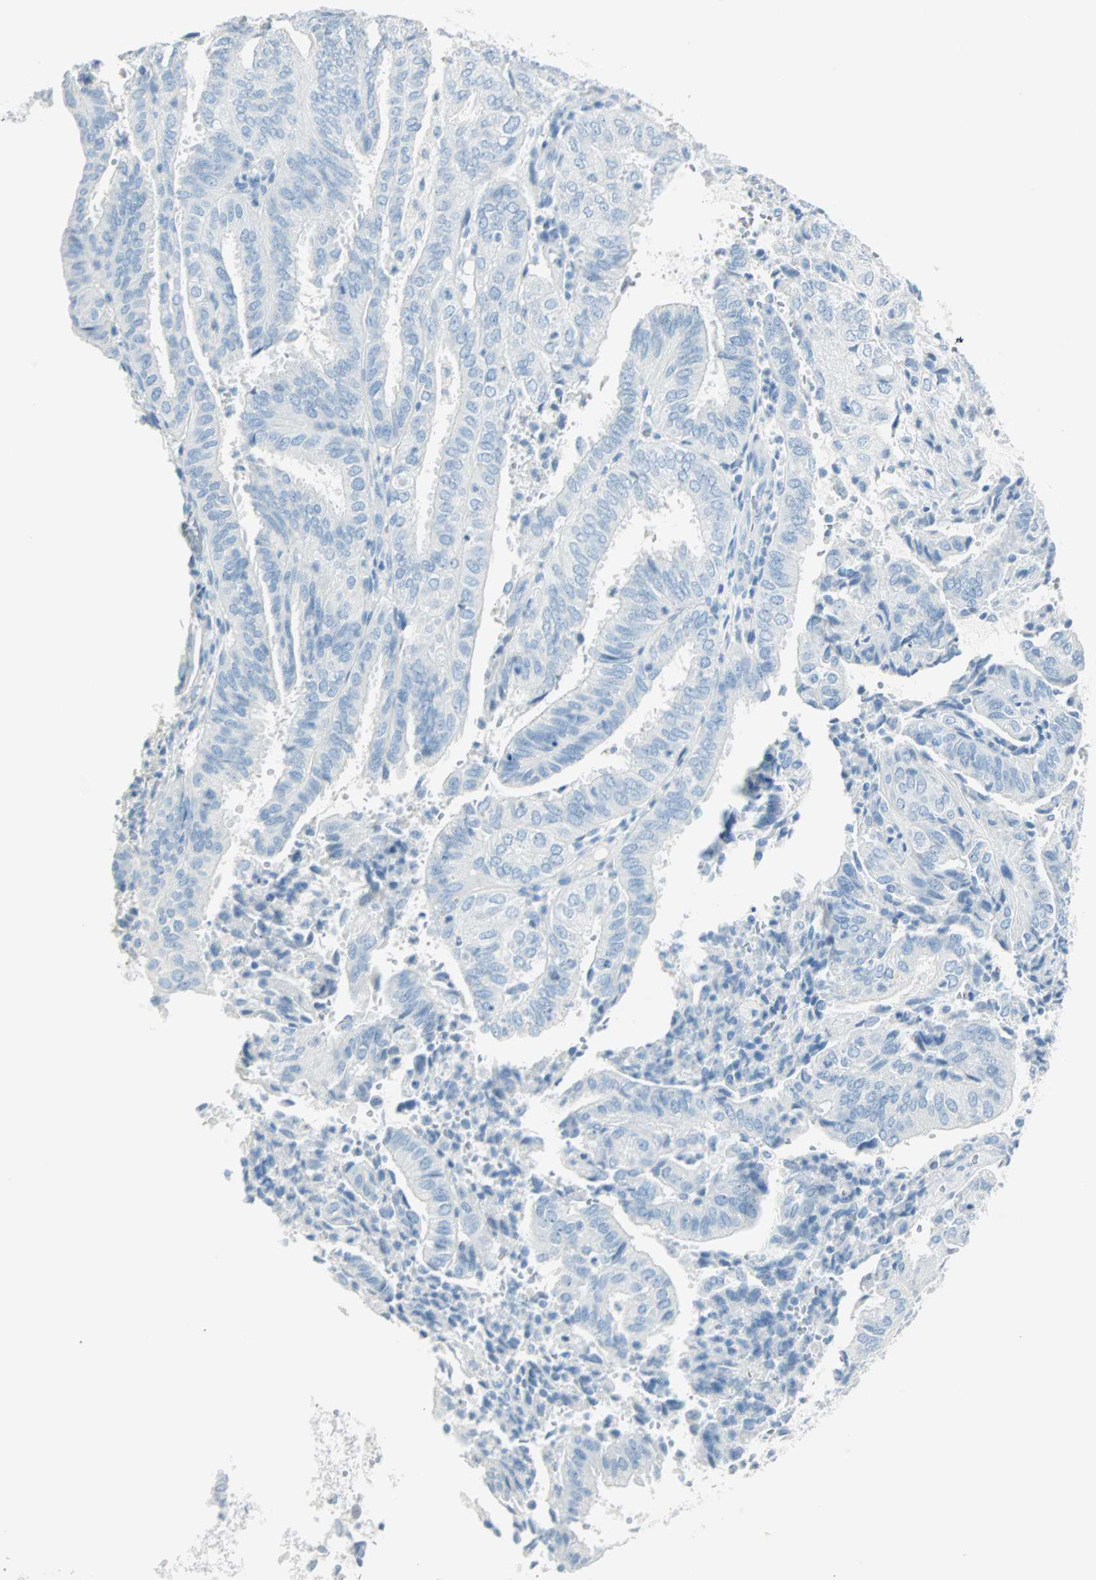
{"staining": {"intensity": "negative", "quantity": "none", "location": "none"}, "tissue": "endometrial cancer", "cell_type": "Tumor cells", "image_type": "cancer", "snomed": [{"axis": "morphology", "description": "Adenocarcinoma, NOS"}, {"axis": "topography", "description": "Uterus"}], "caption": "Endometrial cancer (adenocarcinoma) was stained to show a protein in brown. There is no significant staining in tumor cells. Nuclei are stained in blue.", "gene": "NES", "patient": {"sex": "female", "age": 60}}